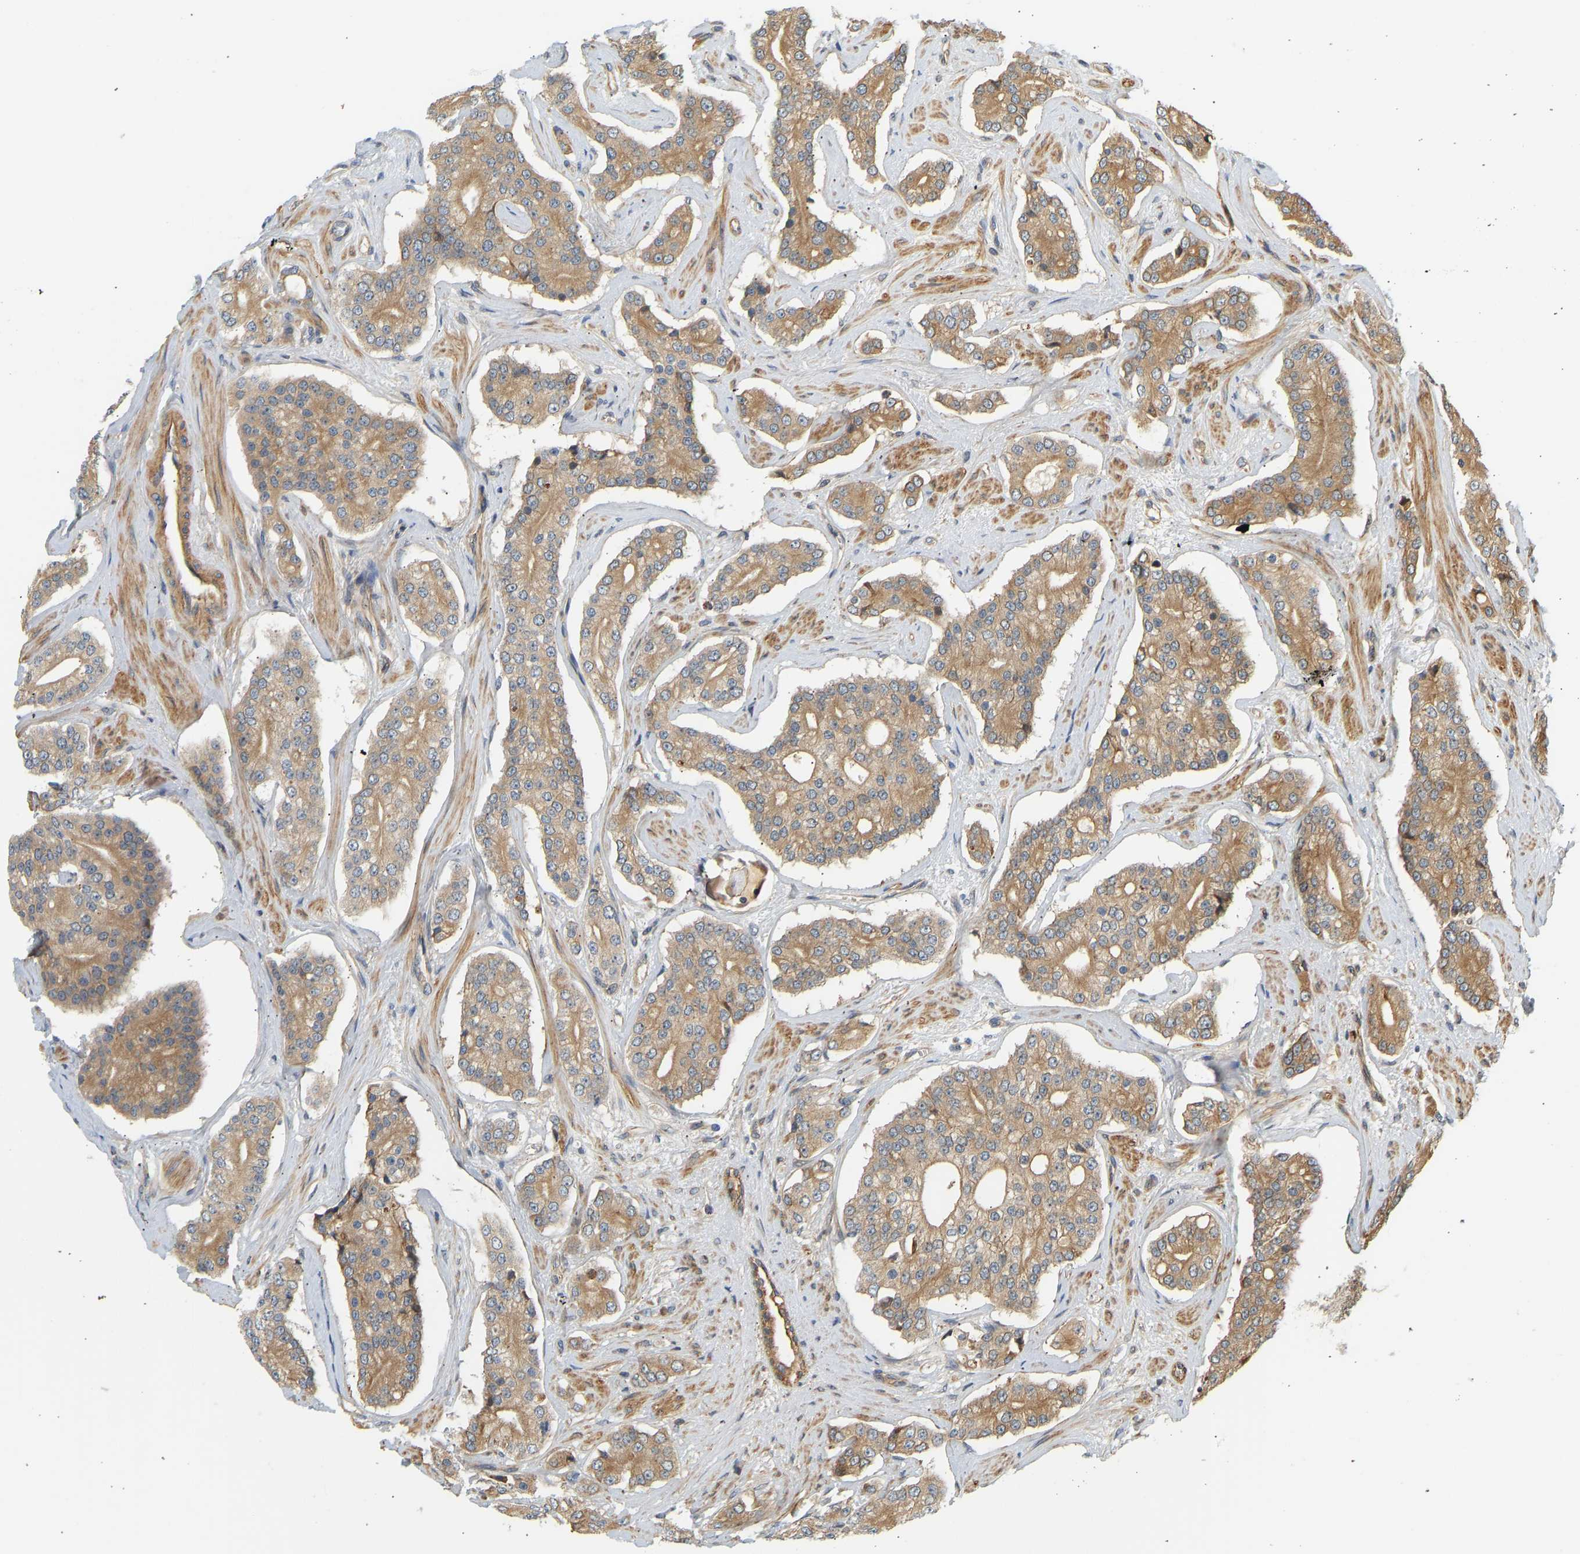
{"staining": {"intensity": "weak", "quantity": ">75%", "location": "cytoplasmic/membranous"}, "tissue": "prostate cancer", "cell_type": "Tumor cells", "image_type": "cancer", "snomed": [{"axis": "morphology", "description": "Adenocarcinoma, High grade"}, {"axis": "topography", "description": "Prostate"}], "caption": "Weak cytoplasmic/membranous protein expression is identified in approximately >75% of tumor cells in high-grade adenocarcinoma (prostate). (DAB IHC with brightfield microscopy, high magnification).", "gene": "CEP57", "patient": {"sex": "male", "age": 71}}